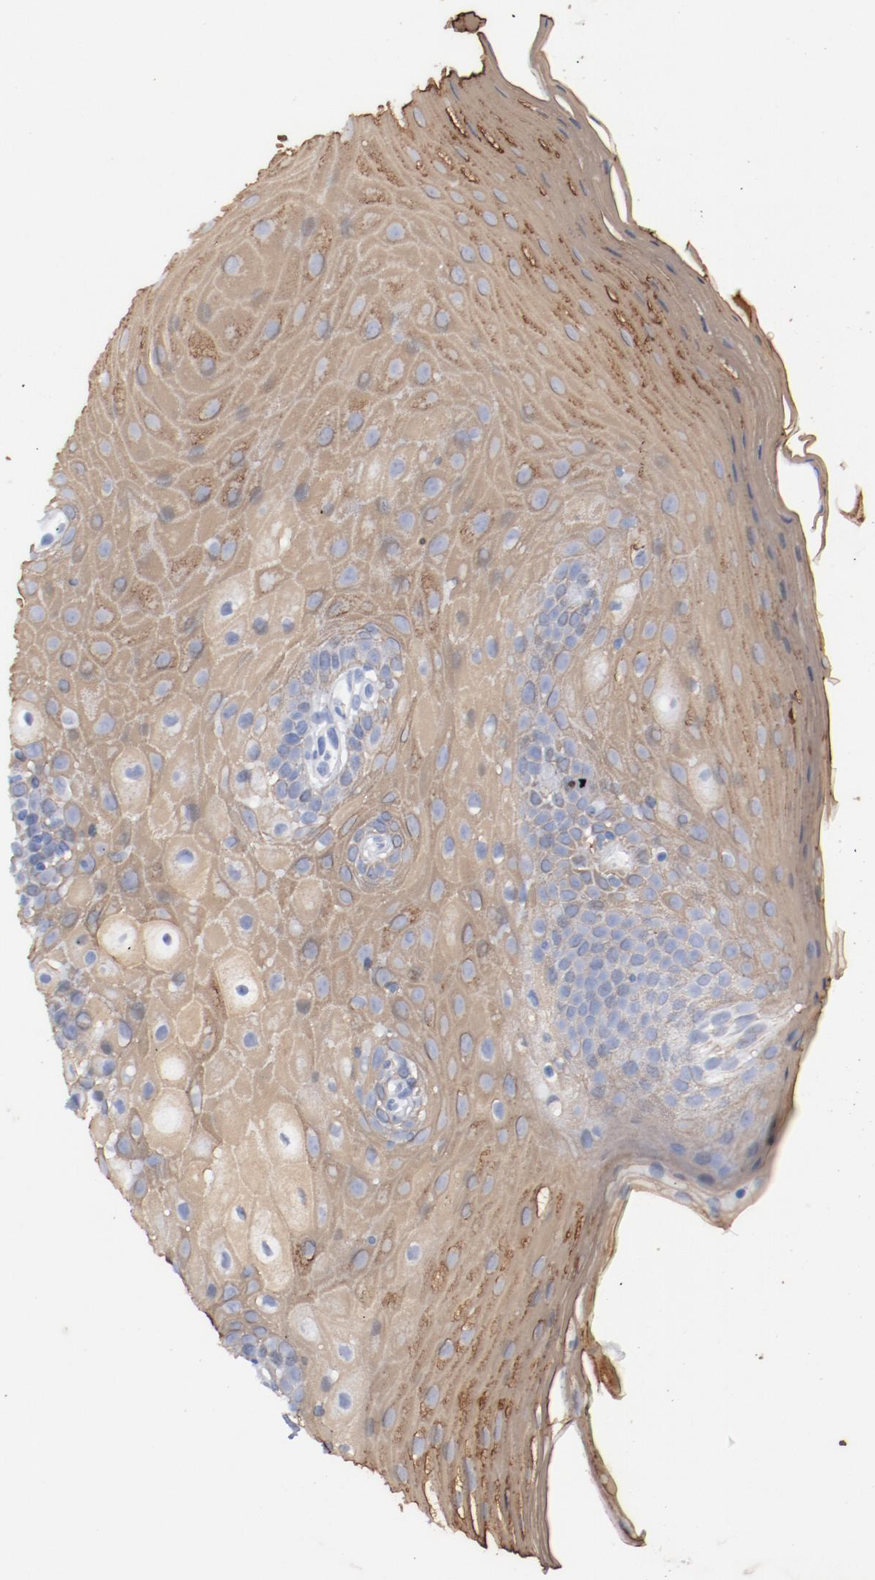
{"staining": {"intensity": "moderate", "quantity": ">75%", "location": "cytoplasmic/membranous"}, "tissue": "oral mucosa", "cell_type": "Squamous epithelial cells", "image_type": "normal", "snomed": [{"axis": "morphology", "description": "Normal tissue, NOS"}, {"axis": "morphology", "description": "Squamous cell carcinoma, NOS"}, {"axis": "topography", "description": "Skeletal muscle"}, {"axis": "topography", "description": "Oral tissue"}, {"axis": "topography", "description": "Head-Neck"}], "caption": "This photomicrograph shows immunohistochemistry staining of benign oral mucosa, with medium moderate cytoplasmic/membranous expression in about >75% of squamous epithelial cells.", "gene": "TSPAN6", "patient": {"sex": "male", "age": 71}}